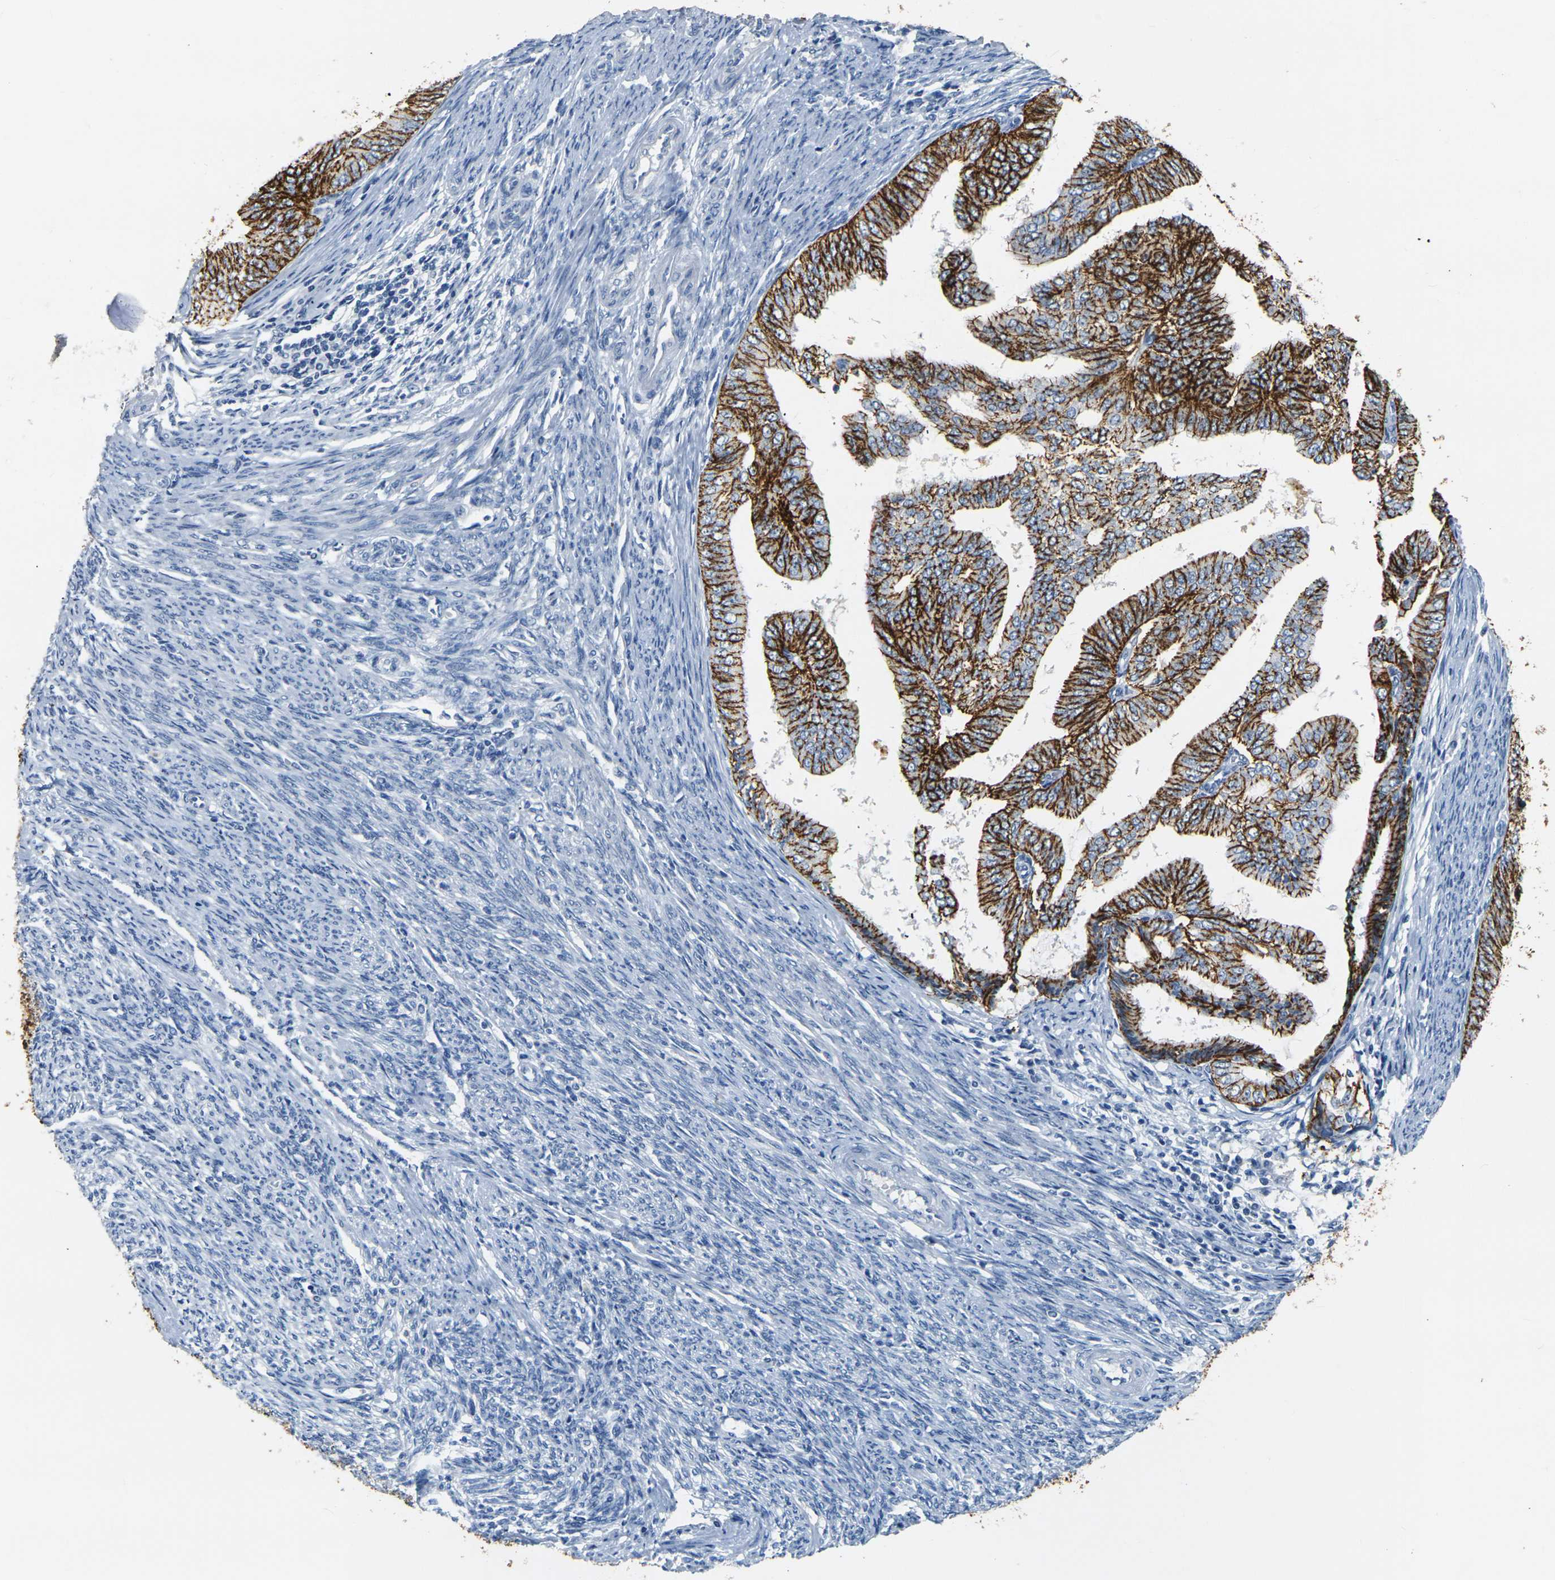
{"staining": {"intensity": "strong", "quantity": ">75%", "location": "cytoplasmic/membranous"}, "tissue": "endometrial cancer", "cell_type": "Tumor cells", "image_type": "cancer", "snomed": [{"axis": "morphology", "description": "Adenocarcinoma, NOS"}, {"axis": "topography", "description": "Endometrium"}], "caption": "Human endometrial adenocarcinoma stained with a protein marker reveals strong staining in tumor cells.", "gene": "CLDN7", "patient": {"sex": "female", "age": 58}}